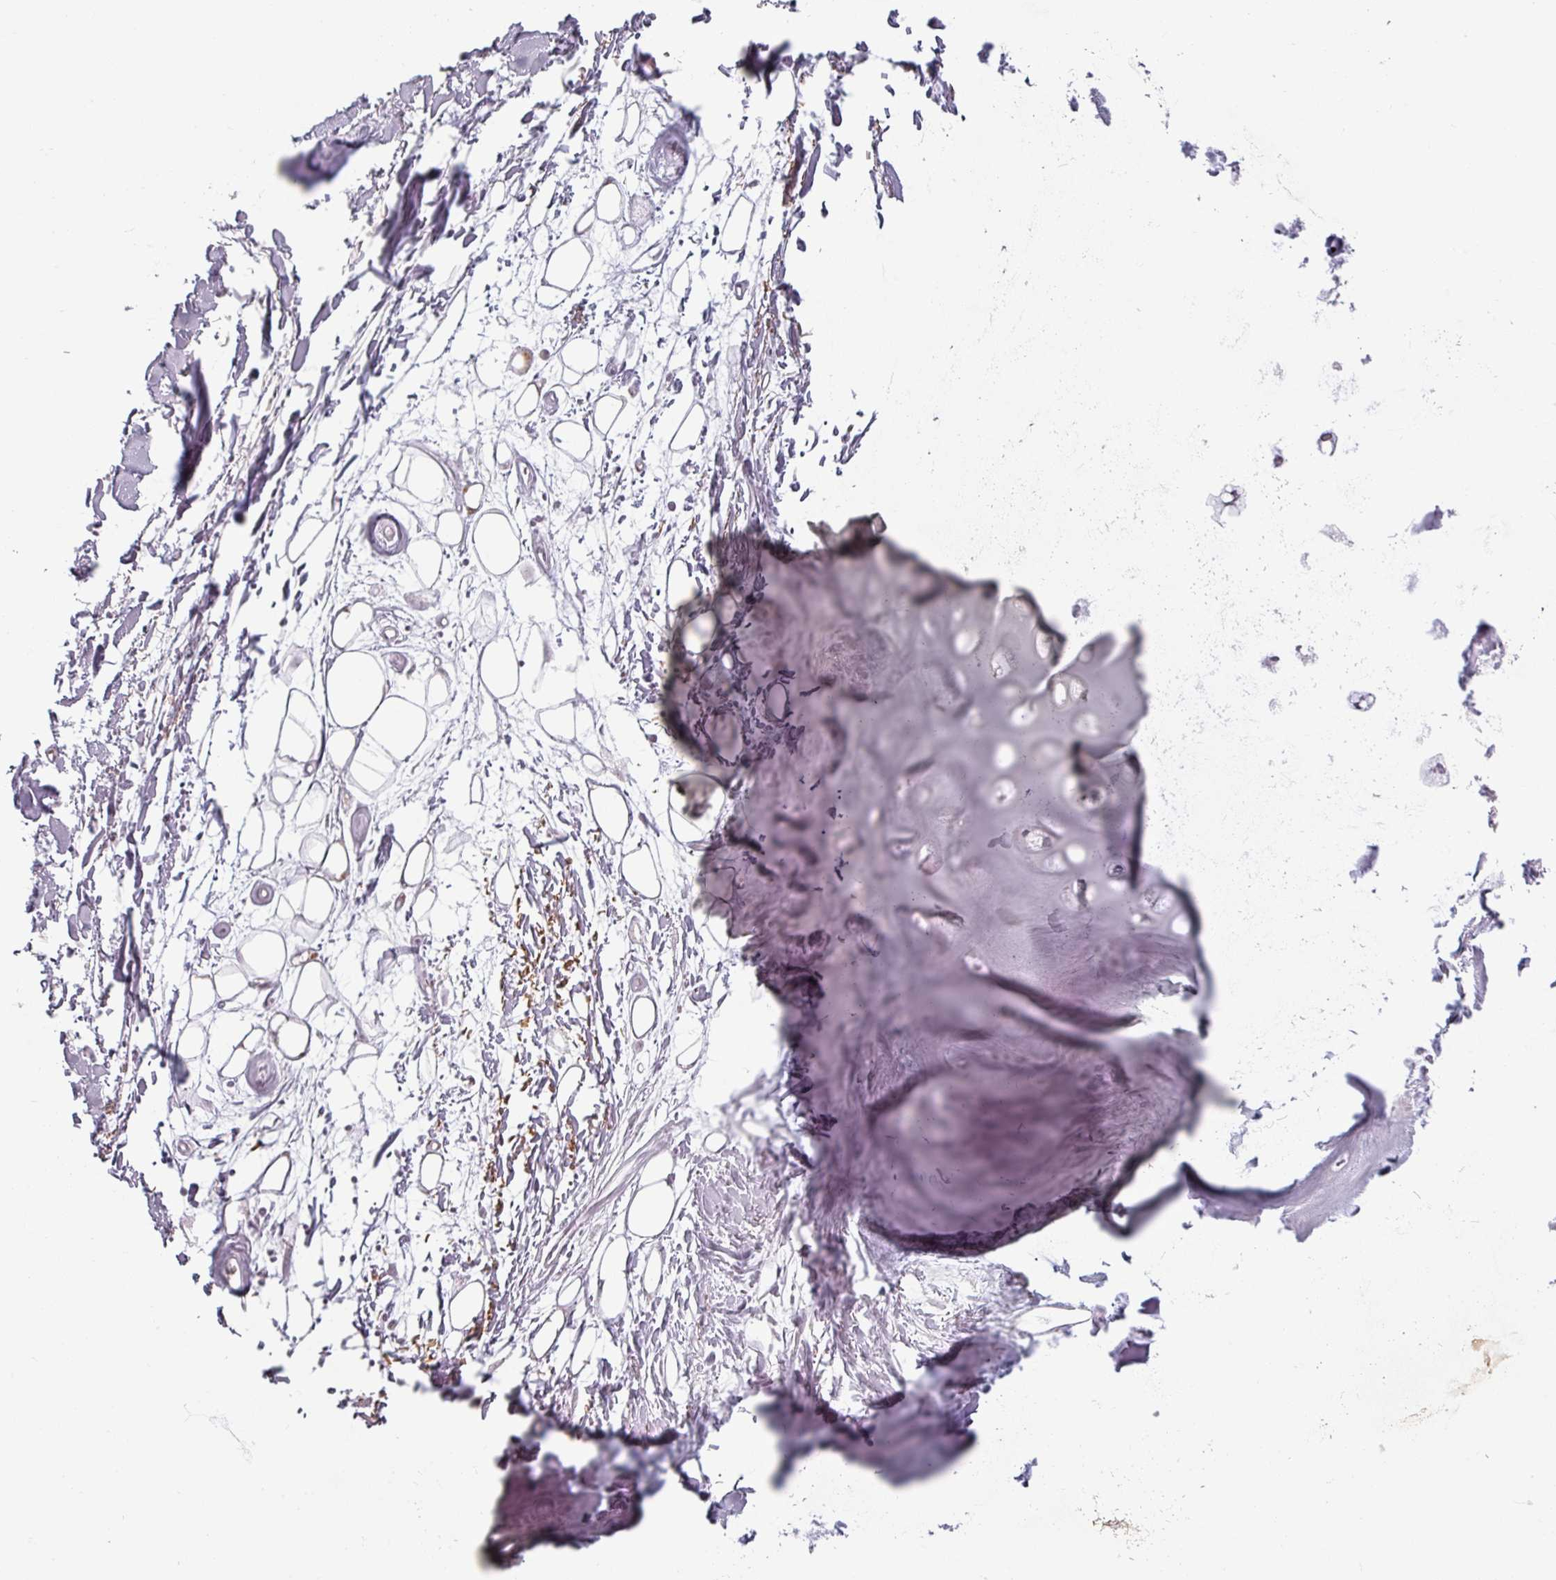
{"staining": {"intensity": "negative", "quantity": "none", "location": "none"}, "tissue": "adipose tissue", "cell_type": "Adipocytes", "image_type": "normal", "snomed": [{"axis": "morphology", "description": "Normal tissue, NOS"}, {"axis": "topography", "description": "Cartilage tissue"}], "caption": "An immunohistochemistry (IHC) histopathology image of unremarkable adipose tissue is shown. There is no staining in adipocytes of adipose tissue.", "gene": "CYB5RL", "patient": {"sex": "male", "age": 57}}